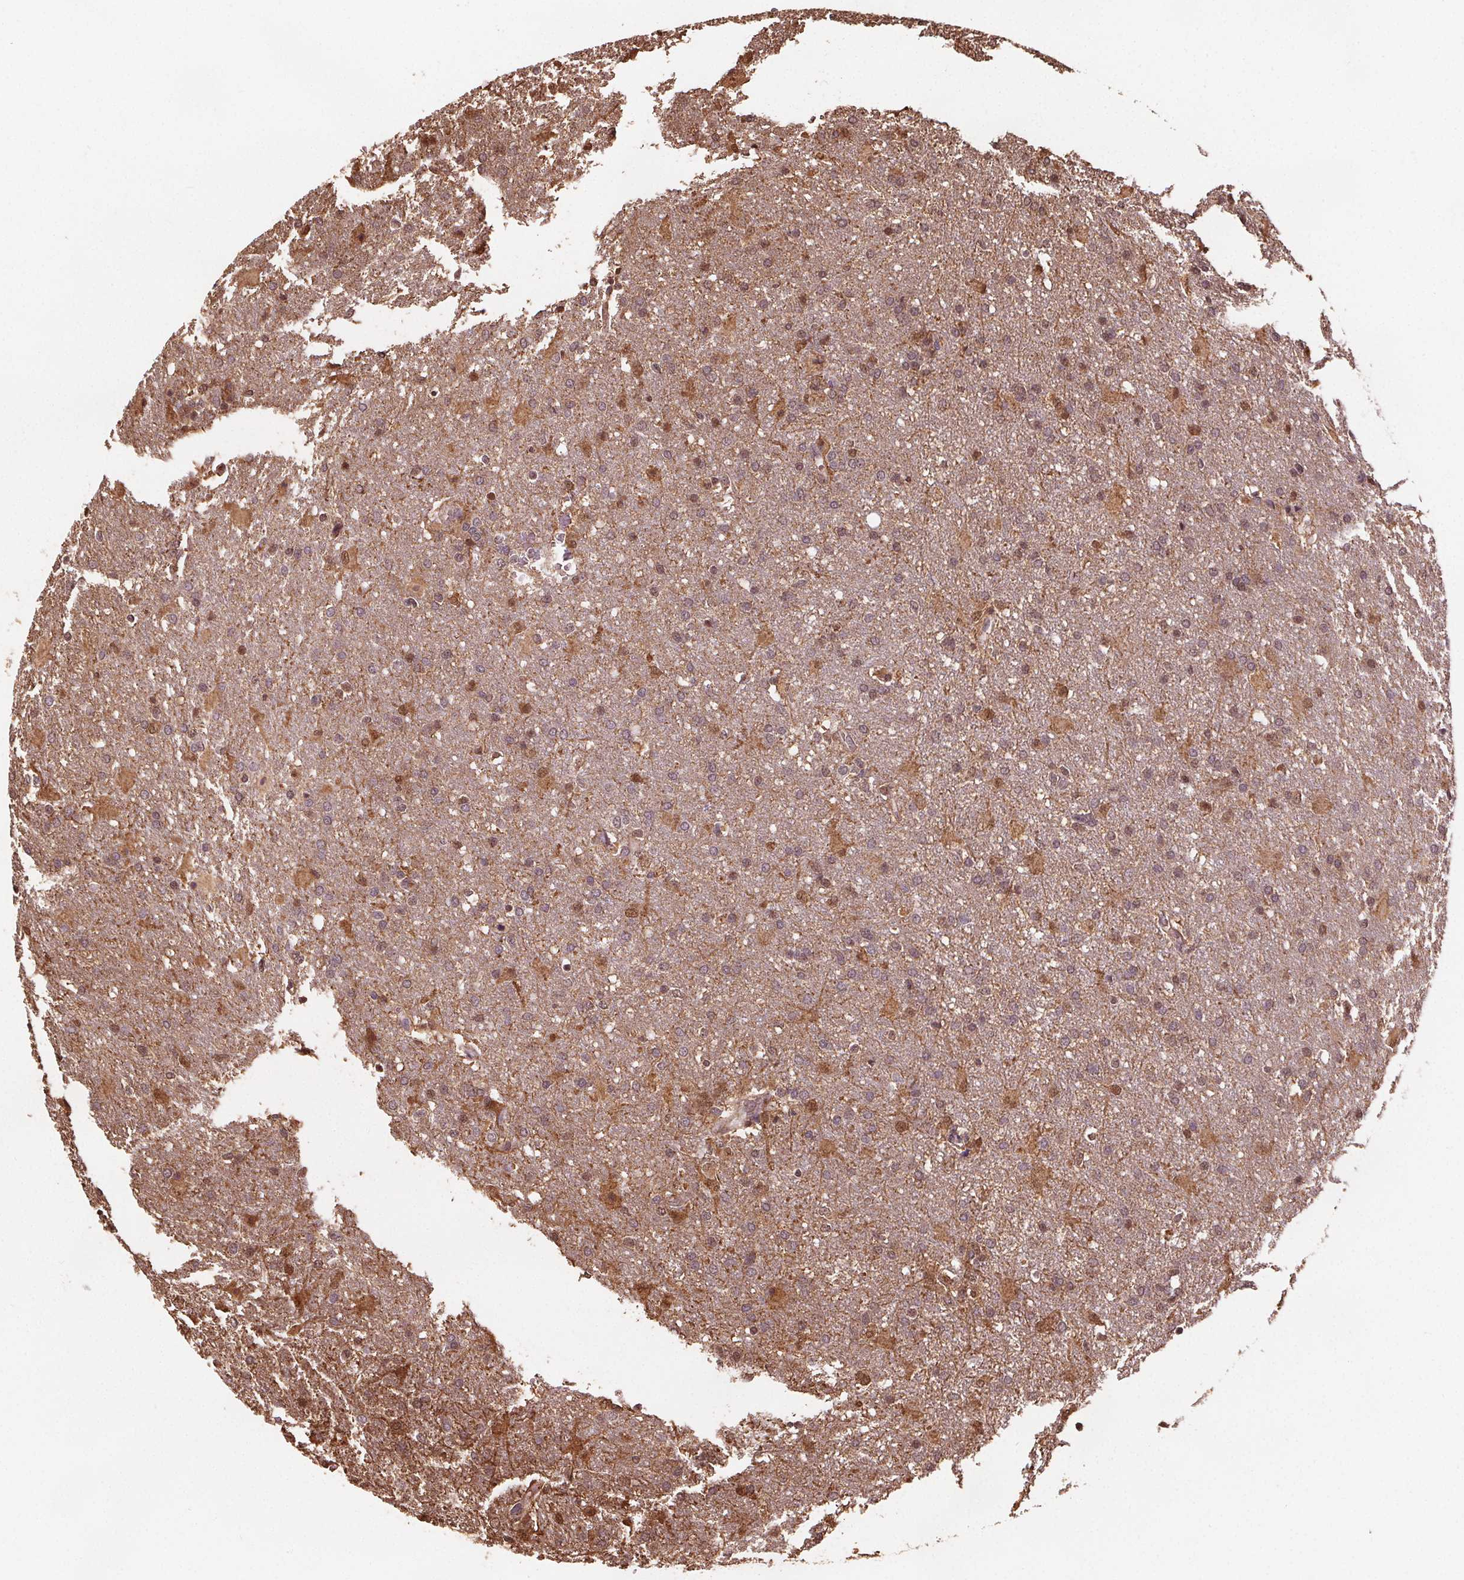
{"staining": {"intensity": "moderate", "quantity": "25%-75%", "location": "cytoplasmic/membranous,nuclear"}, "tissue": "glioma", "cell_type": "Tumor cells", "image_type": "cancer", "snomed": [{"axis": "morphology", "description": "Glioma, malignant, High grade"}, {"axis": "topography", "description": "Brain"}], "caption": "High-grade glioma (malignant) tissue displays moderate cytoplasmic/membranous and nuclear staining in about 25%-75% of tumor cells", "gene": "ENO1", "patient": {"sex": "male", "age": 68}}